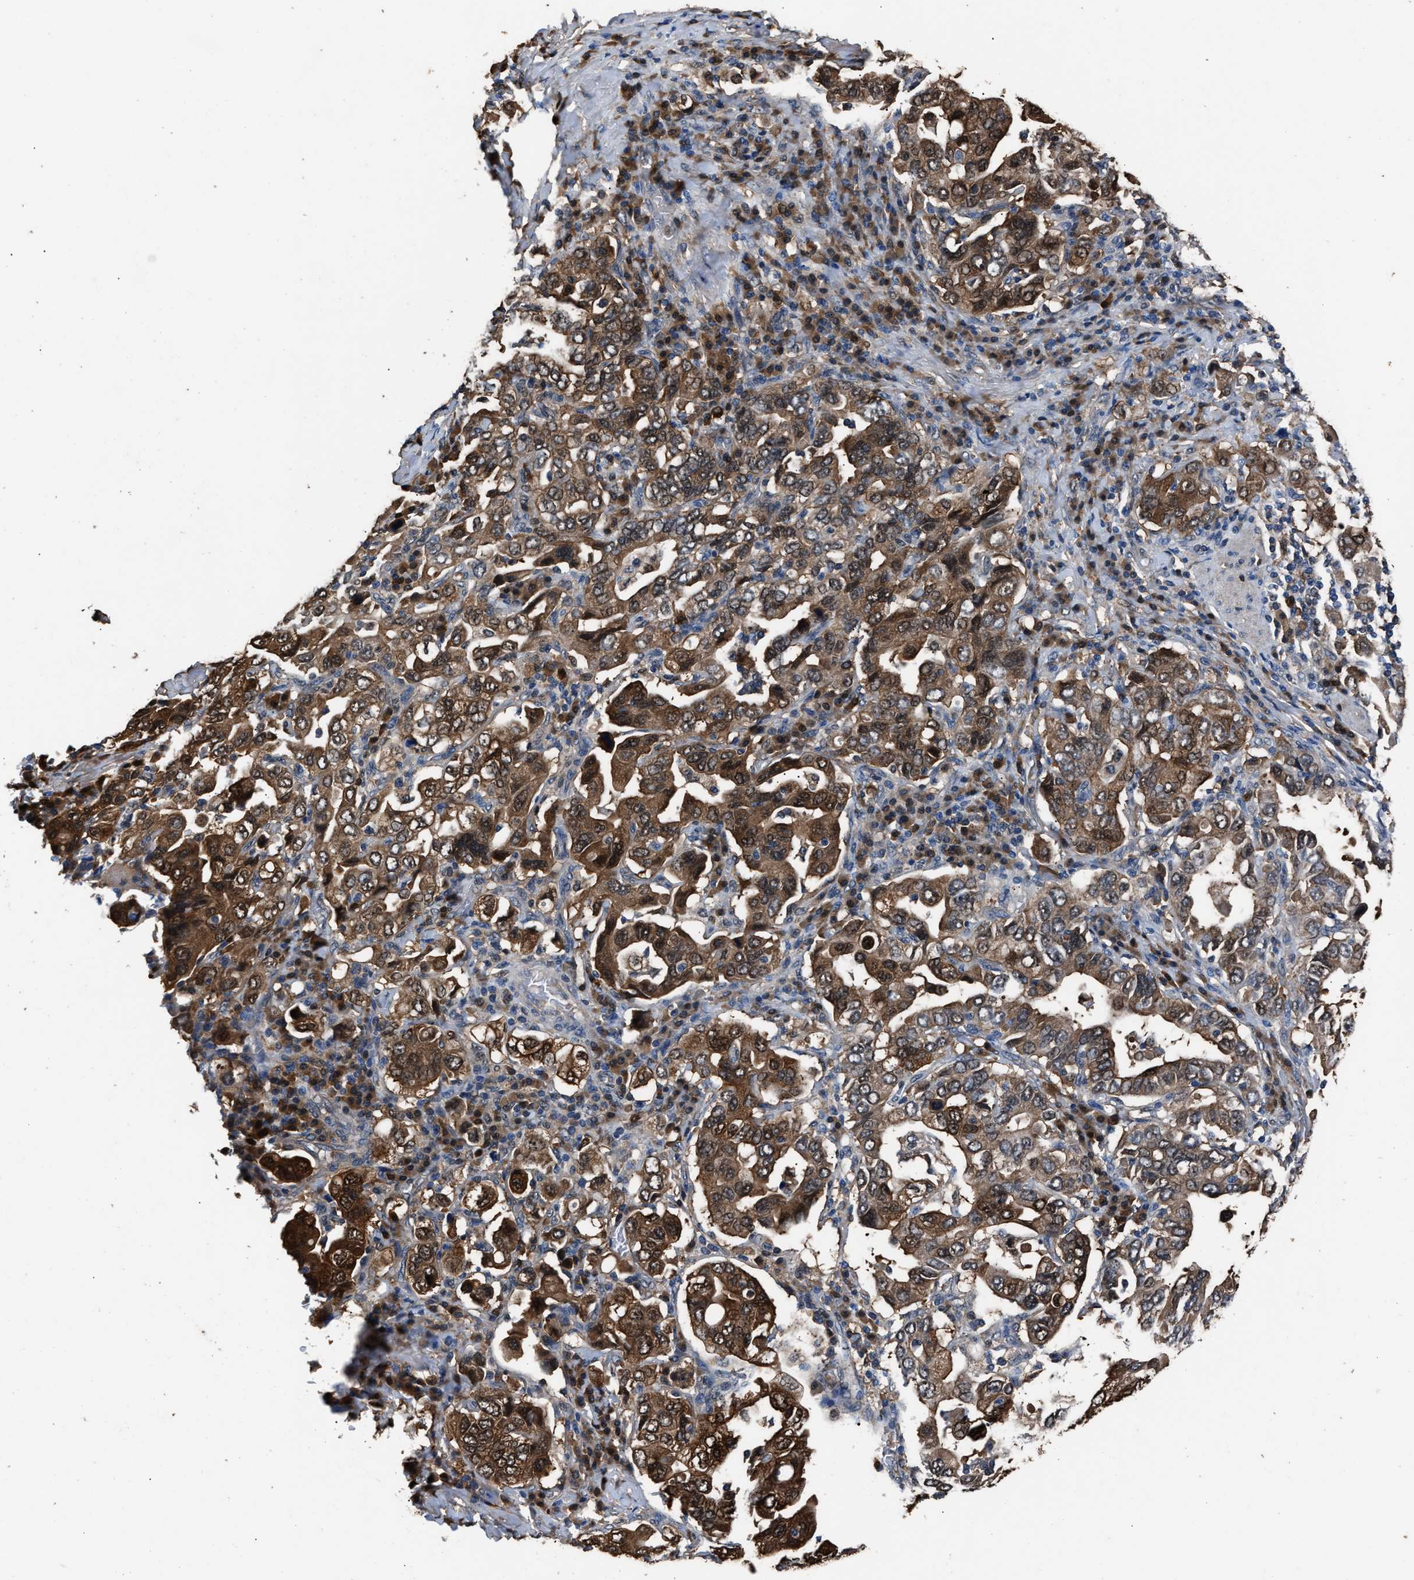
{"staining": {"intensity": "strong", "quantity": ">75%", "location": "cytoplasmic/membranous"}, "tissue": "stomach cancer", "cell_type": "Tumor cells", "image_type": "cancer", "snomed": [{"axis": "morphology", "description": "Adenocarcinoma, NOS"}, {"axis": "topography", "description": "Stomach, upper"}], "caption": "The image displays immunohistochemical staining of stomach adenocarcinoma. There is strong cytoplasmic/membranous staining is seen in about >75% of tumor cells.", "gene": "GSTP1", "patient": {"sex": "male", "age": 62}}